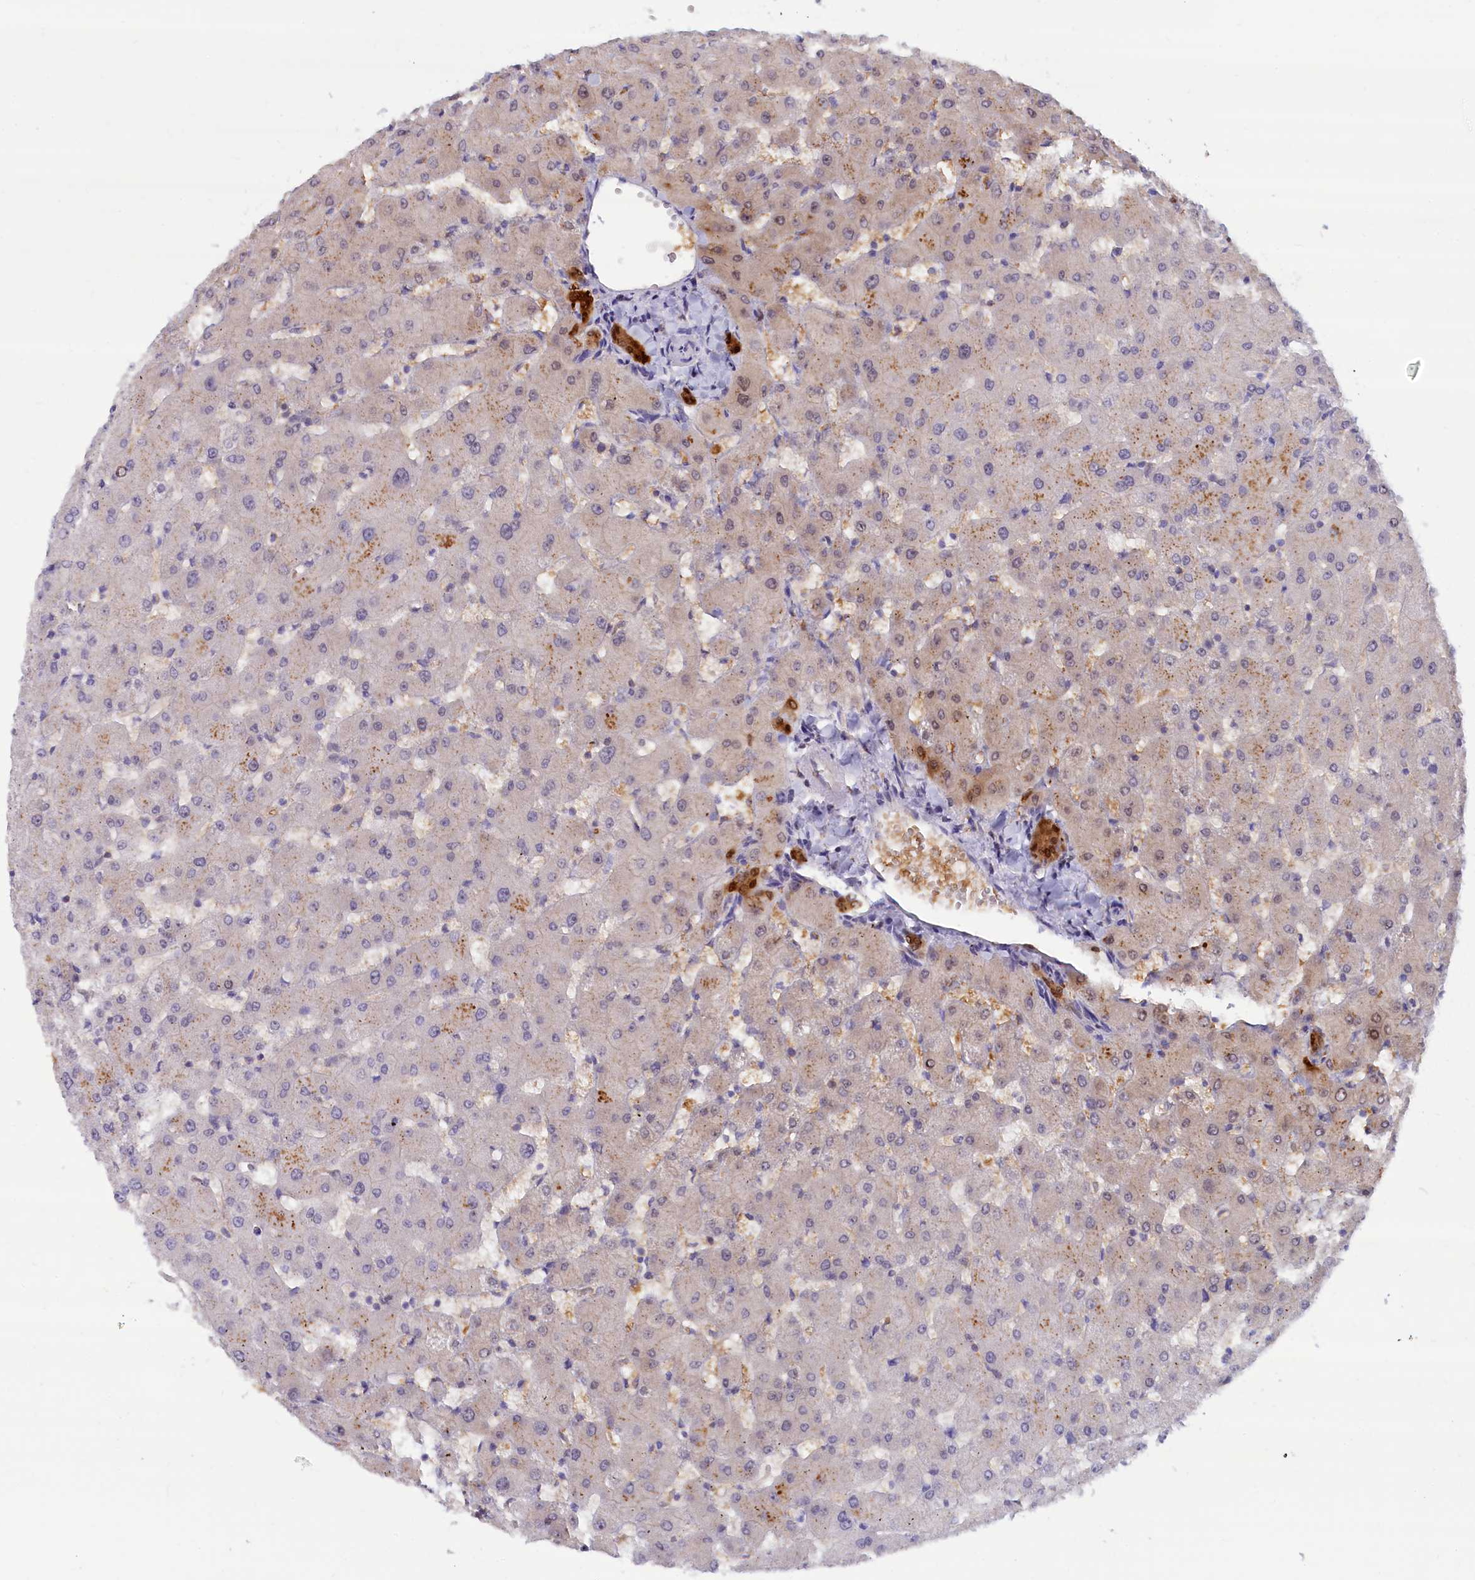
{"staining": {"intensity": "strong", "quantity": ">75%", "location": "cytoplasmic/membranous,nuclear"}, "tissue": "liver", "cell_type": "Cholangiocytes", "image_type": "normal", "snomed": [{"axis": "morphology", "description": "Normal tissue, NOS"}, {"axis": "topography", "description": "Liver"}], "caption": "This histopathology image exhibits IHC staining of normal human liver, with high strong cytoplasmic/membranous,nuclear positivity in approximately >75% of cholangiocytes.", "gene": "ABCC12", "patient": {"sex": "female", "age": 63}}